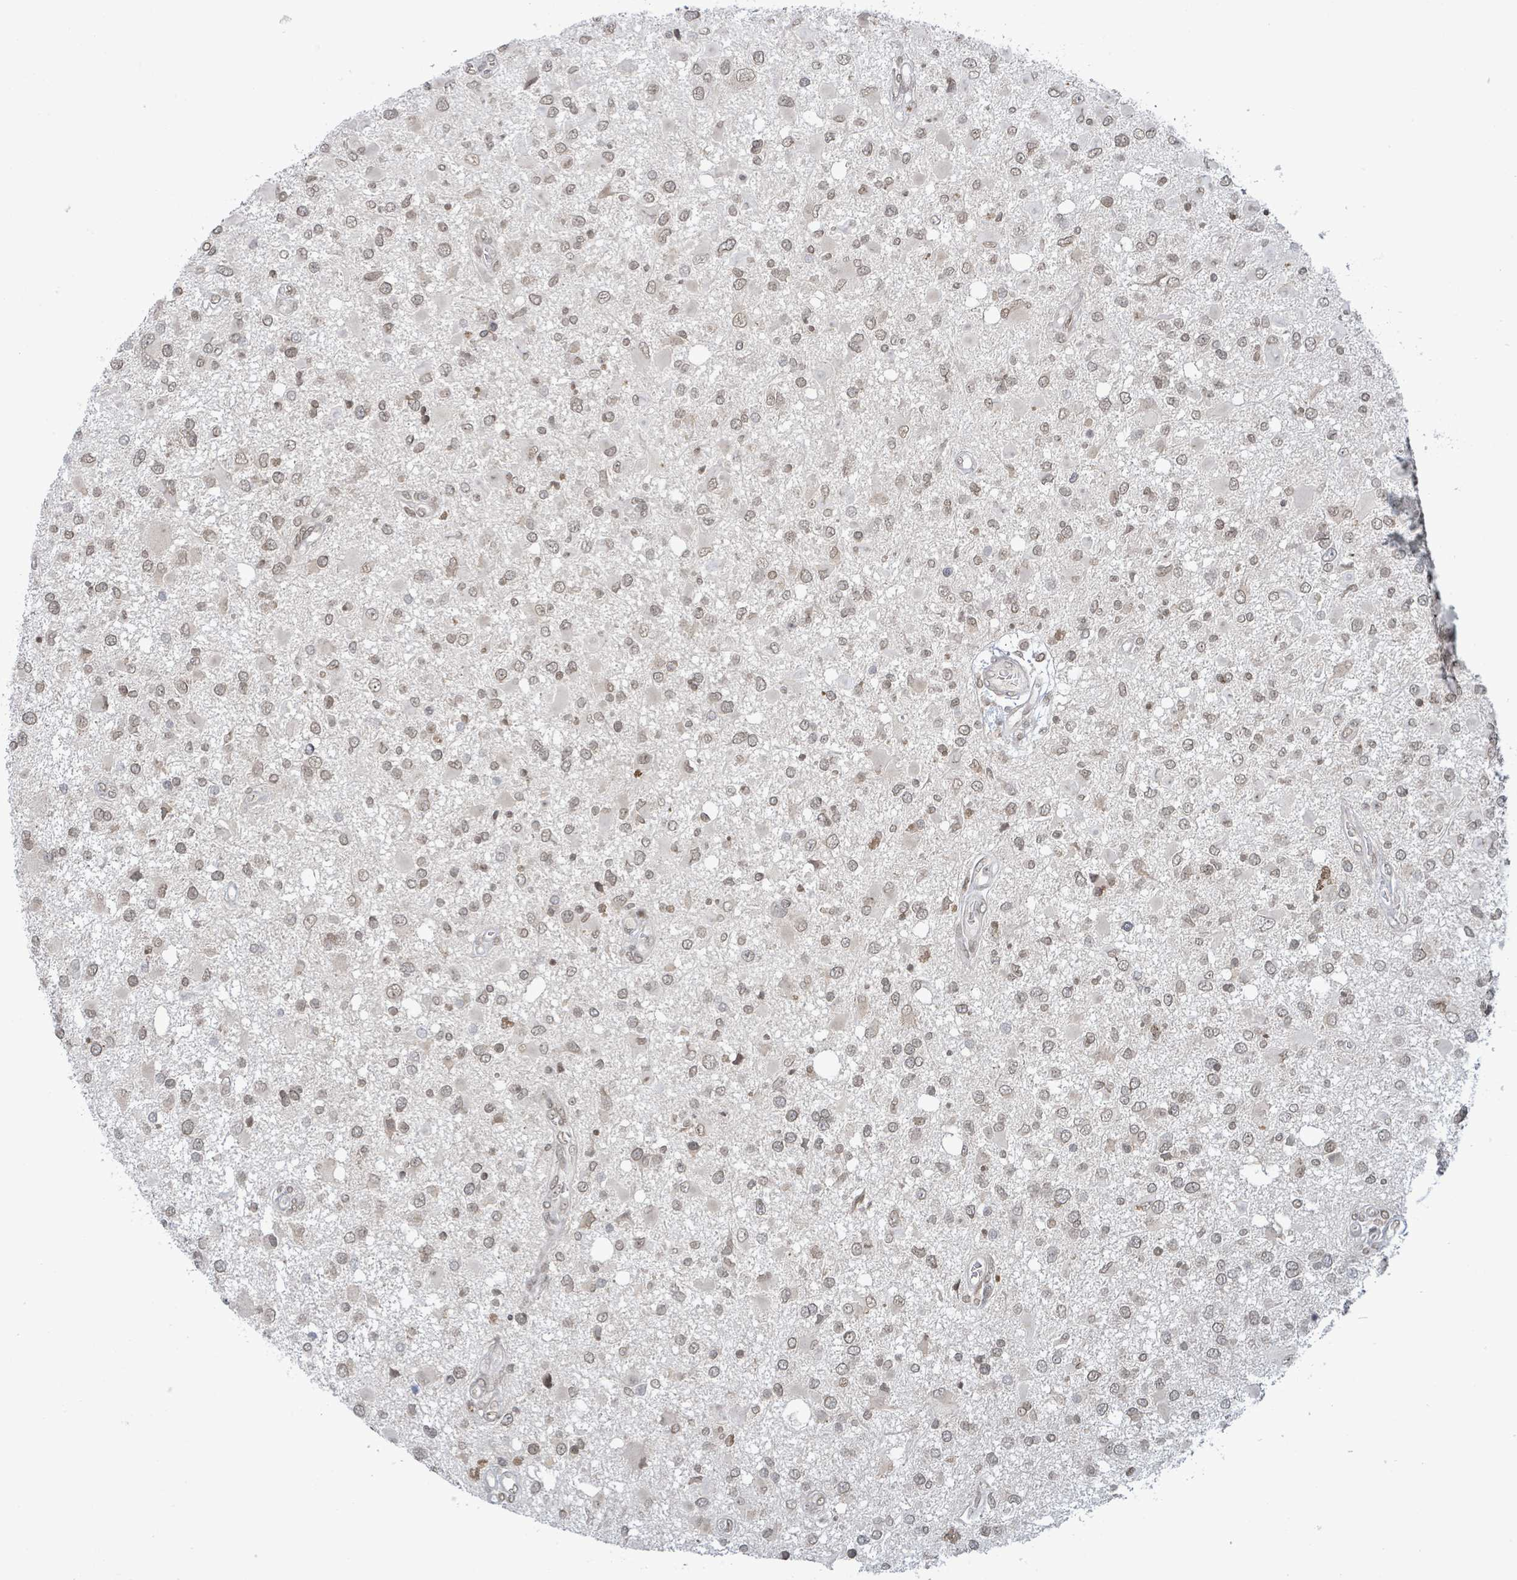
{"staining": {"intensity": "weak", "quantity": ">75%", "location": "nuclear"}, "tissue": "glioma", "cell_type": "Tumor cells", "image_type": "cancer", "snomed": [{"axis": "morphology", "description": "Glioma, malignant, High grade"}, {"axis": "topography", "description": "Brain"}], "caption": "A micrograph showing weak nuclear expression in about >75% of tumor cells in glioma, as visualized by brown immunohistochemical staining.", "gene": "SBF2", "patient": {"sex": "male", "age": 53}}